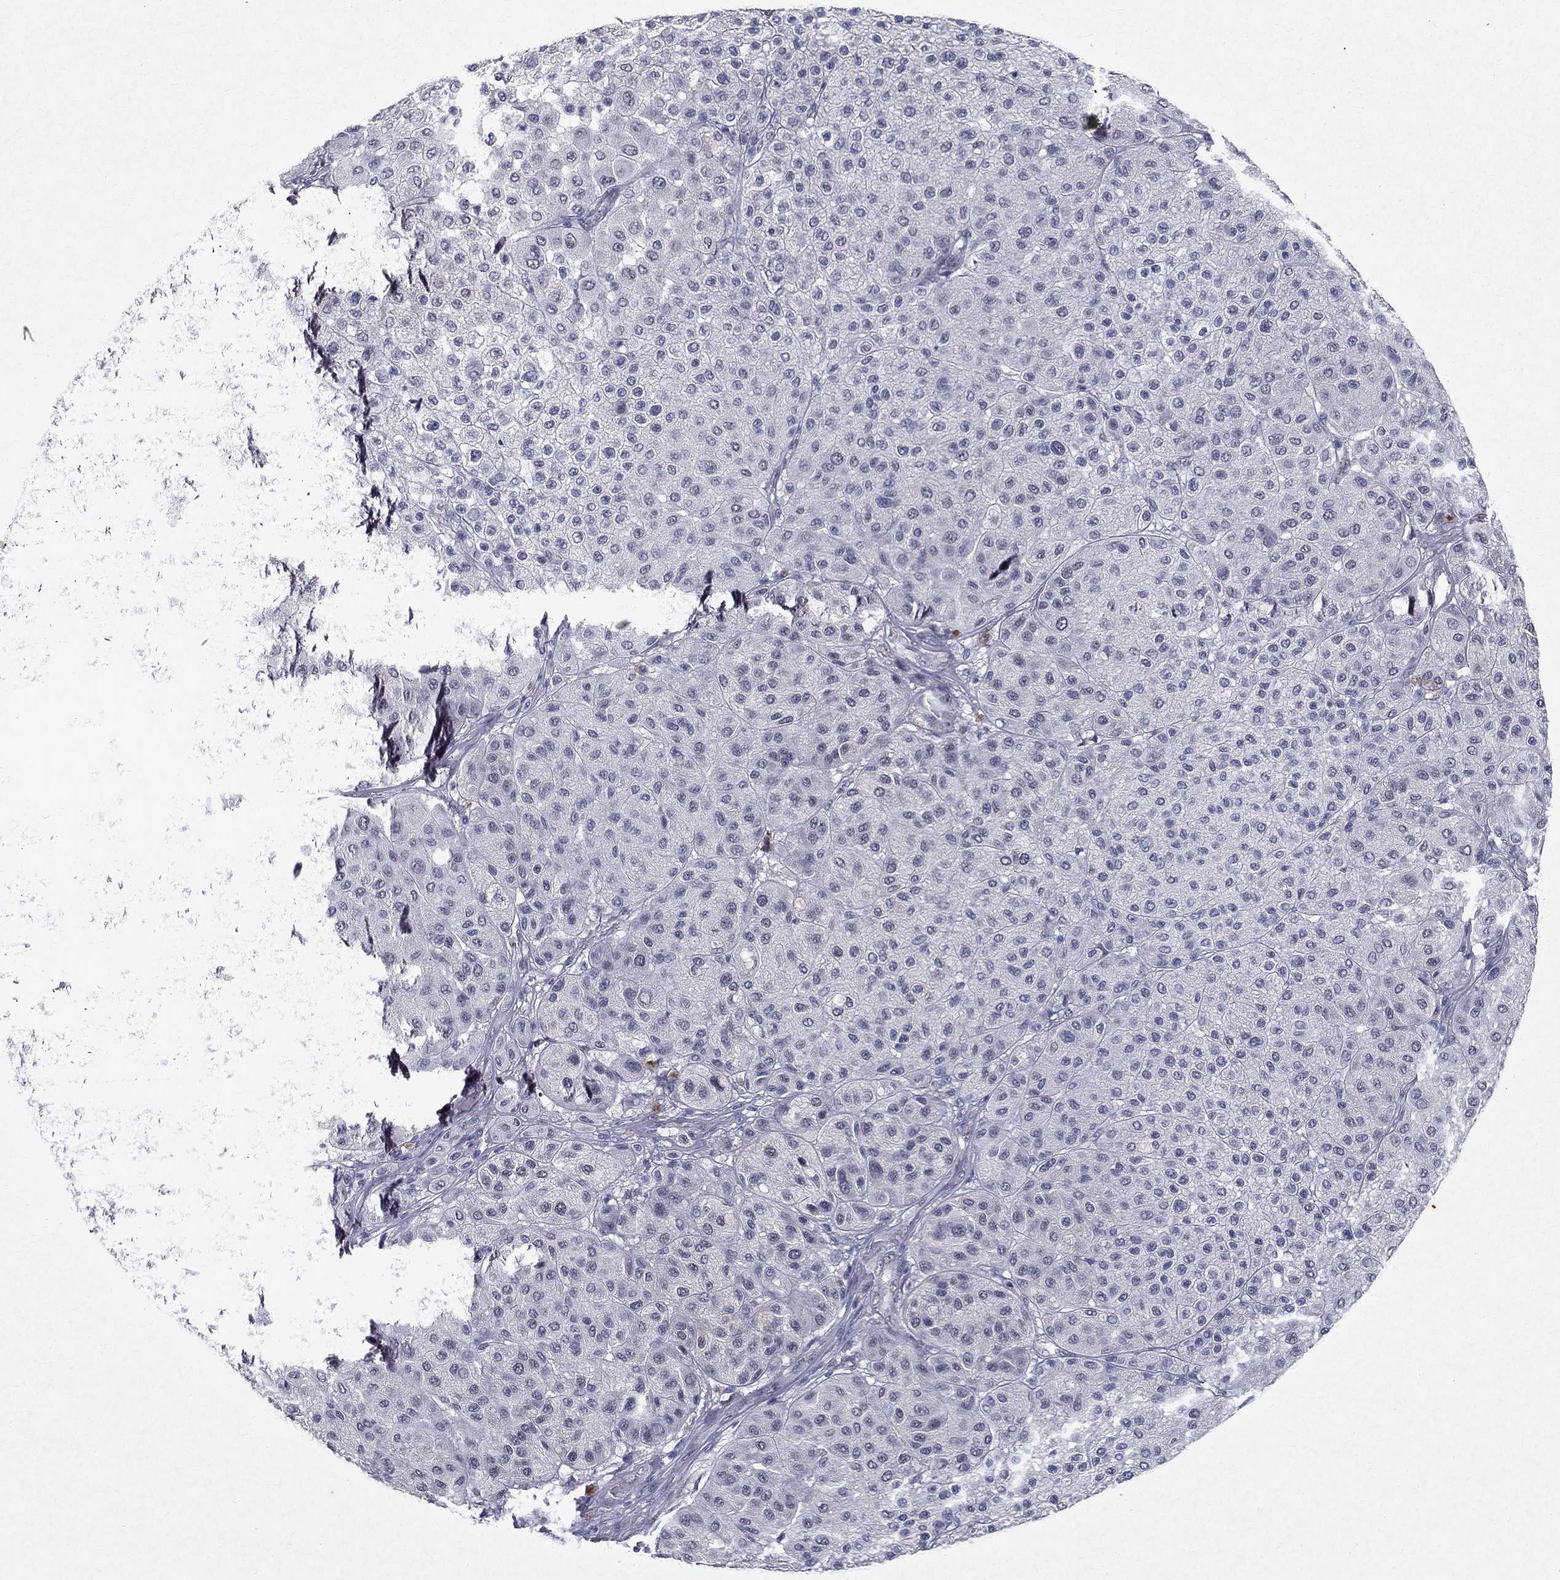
{"staining": {"intensity": "negative", "quantity": "none", "location": "none"}, "tissue": "melanoma", "cell_type": "Tumor cells", "image_type": "cancer", "snomed": [{"axis": "morphology", "description": "Malignant melanoma, Metastatic site"}, {"axis": "topography", "description": "Smooth muscle"}], "caption": "Tumor cells show no significant positivity in malignant melanoma (metastatic site).", "gene": "RBFOX1", "patient": {"sex": "male", "age": 41}}